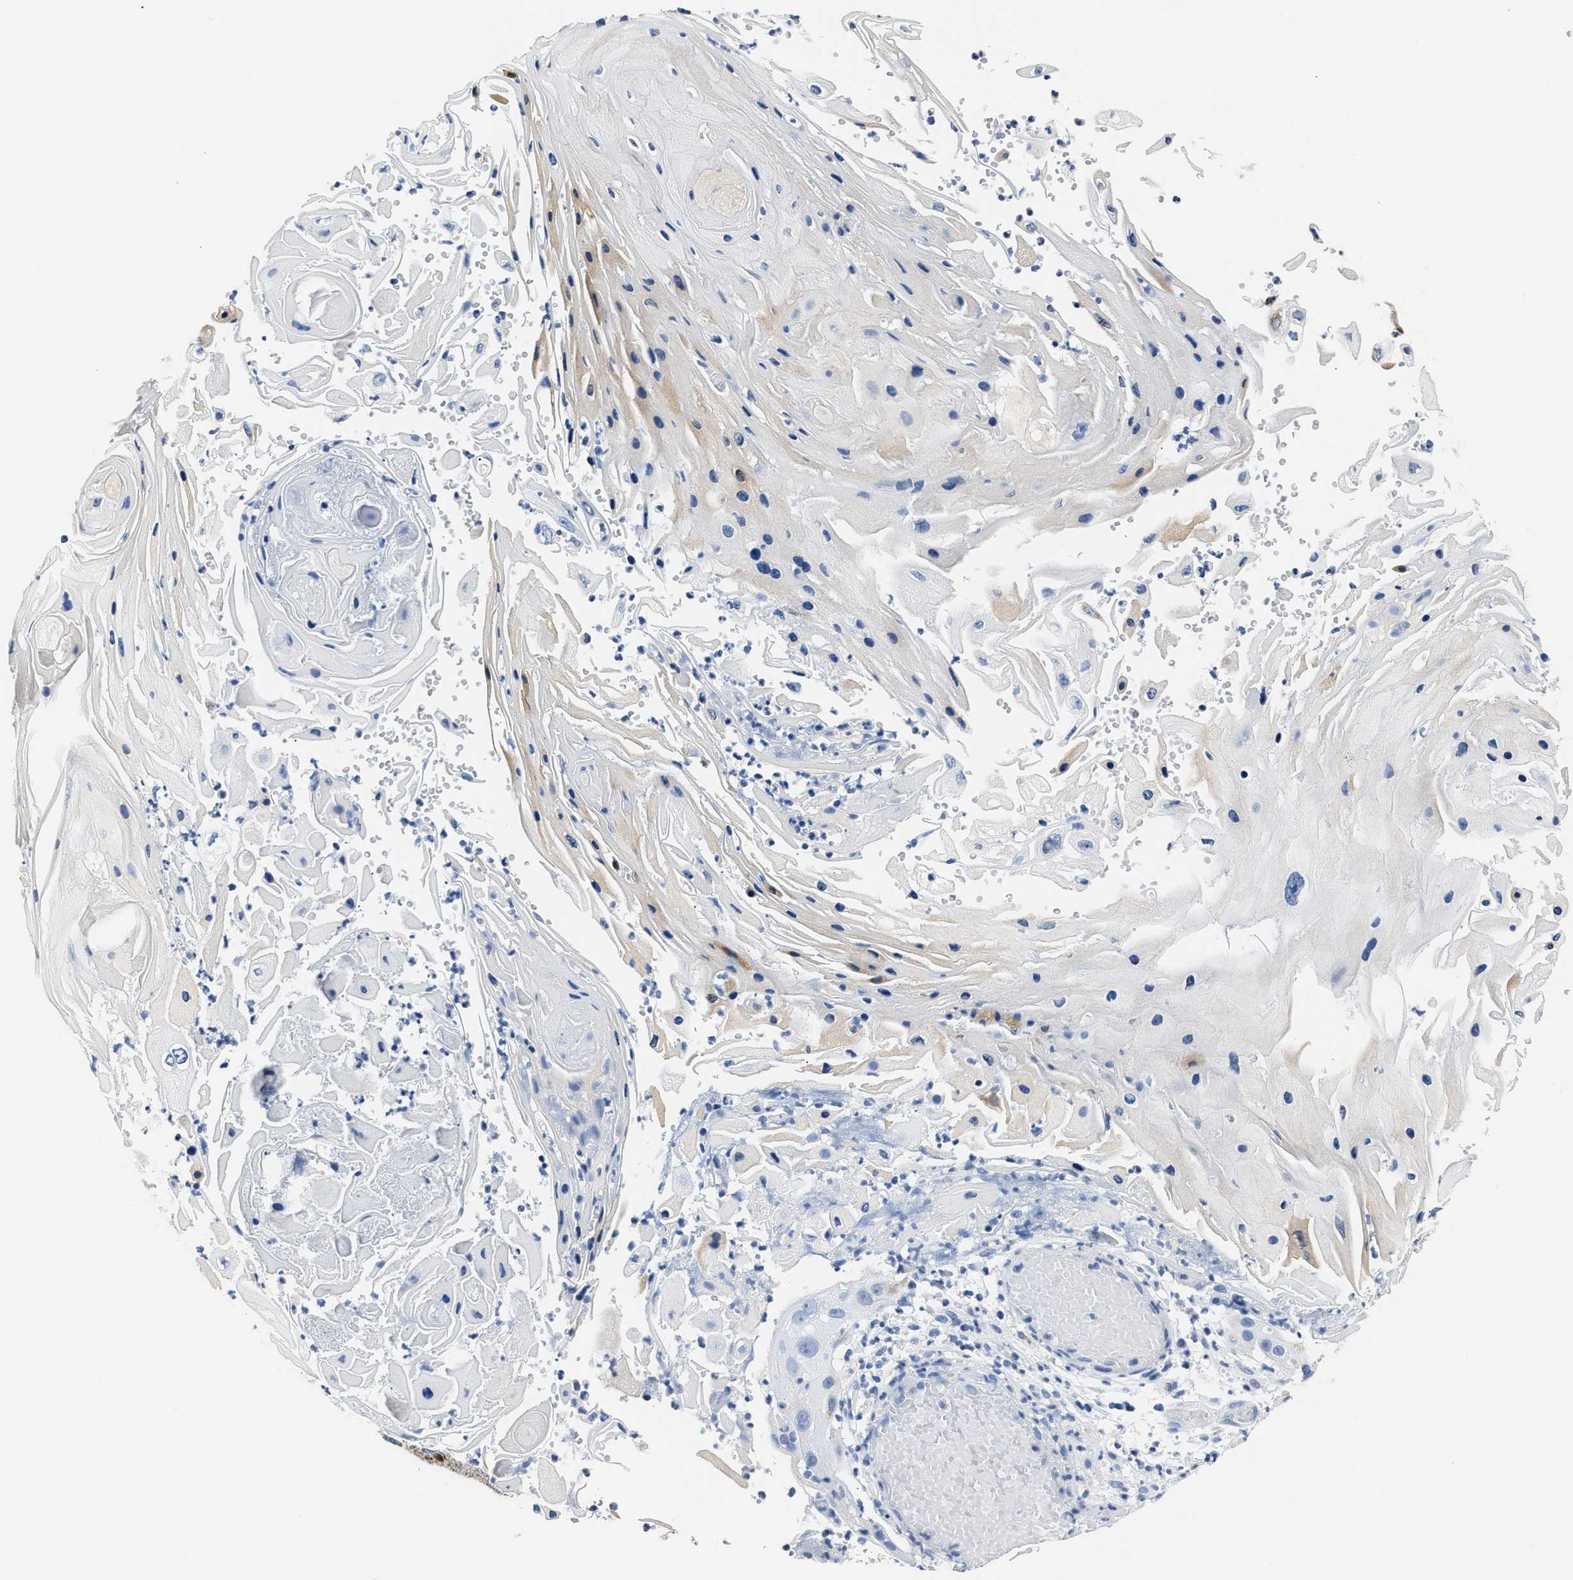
{"staining": {"intensity": "negative", "quantity": "none", "location": "none"}, "tissue": "skin cancer", "cell_type": "Tumor cells", "image_type": "cancer", "snomed": [{"axis": "morphology", "description": "Squamous cell carcinoma, NOS"}, {"axis": "topography", "description": "Skin"}], "caption": "Protein analysis of skin cancer (squamous cell carcinoma) reveals no significant staining in tumor cells. (DAB IHC with hematoxylin counter stain).", "gene": "AMACR", "patient": {"sex": "female", "age": 44}}